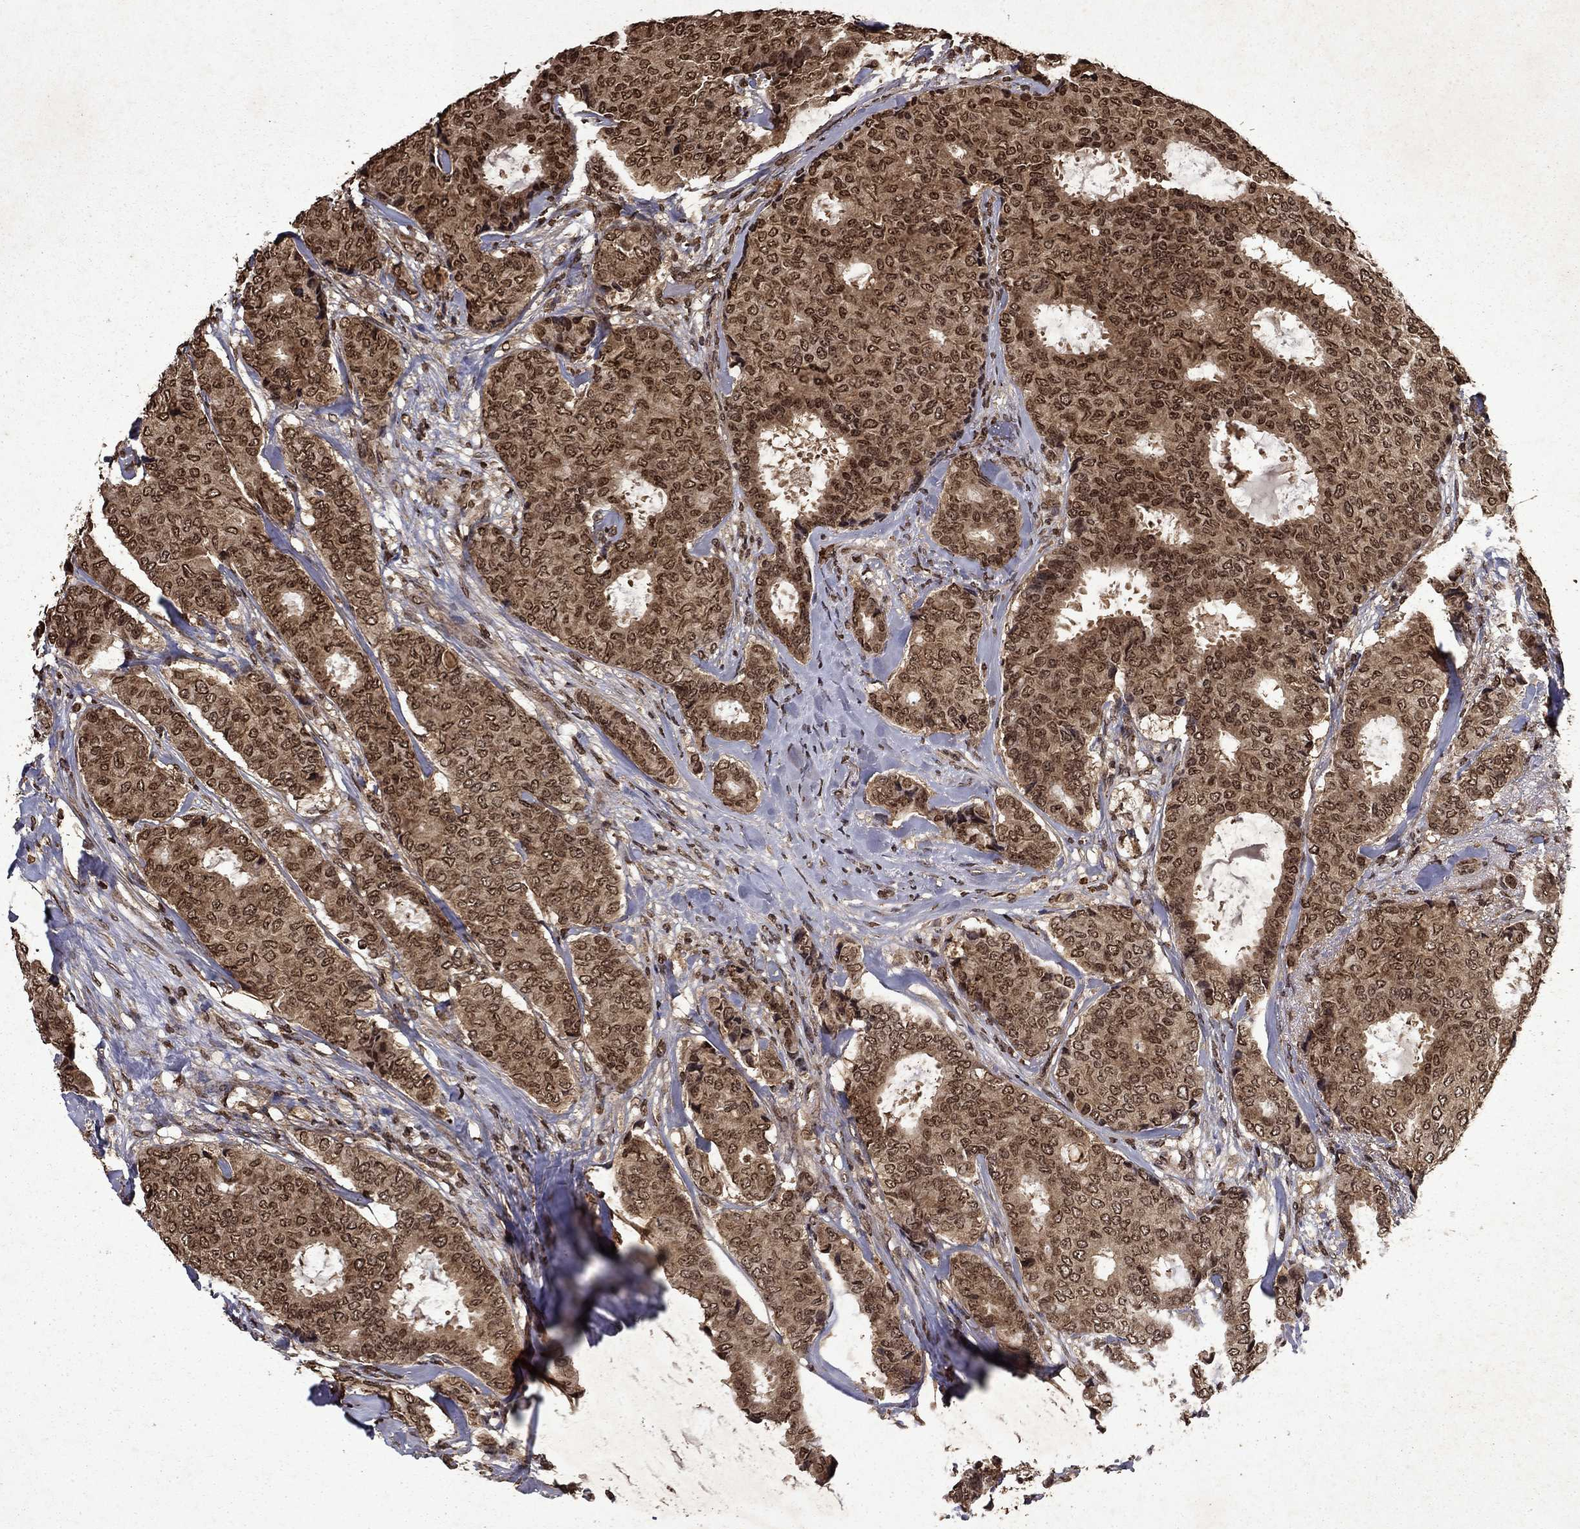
{"staining": {"intensity": "moderate", "quantity": ">75%", "location": "cytoplasmic/membranous,nuclear"}, "tissue": "breast cancer", "cell_type": "Tumor cells", "image_type": "cancer", "snomed": [{"axis": "morphology", "description": "Duct carcinoma"}, {"axis": "topography", "description": "Breast"}], "caption": "Breast intraductal carcinoma stained with immunohistochemistry shows moderate cytoplasmic/membranous and nuclear positivity in about >75% of tumor cells.", "gene": "PIN4", "patient": {"sex": "female", "age": 75}}